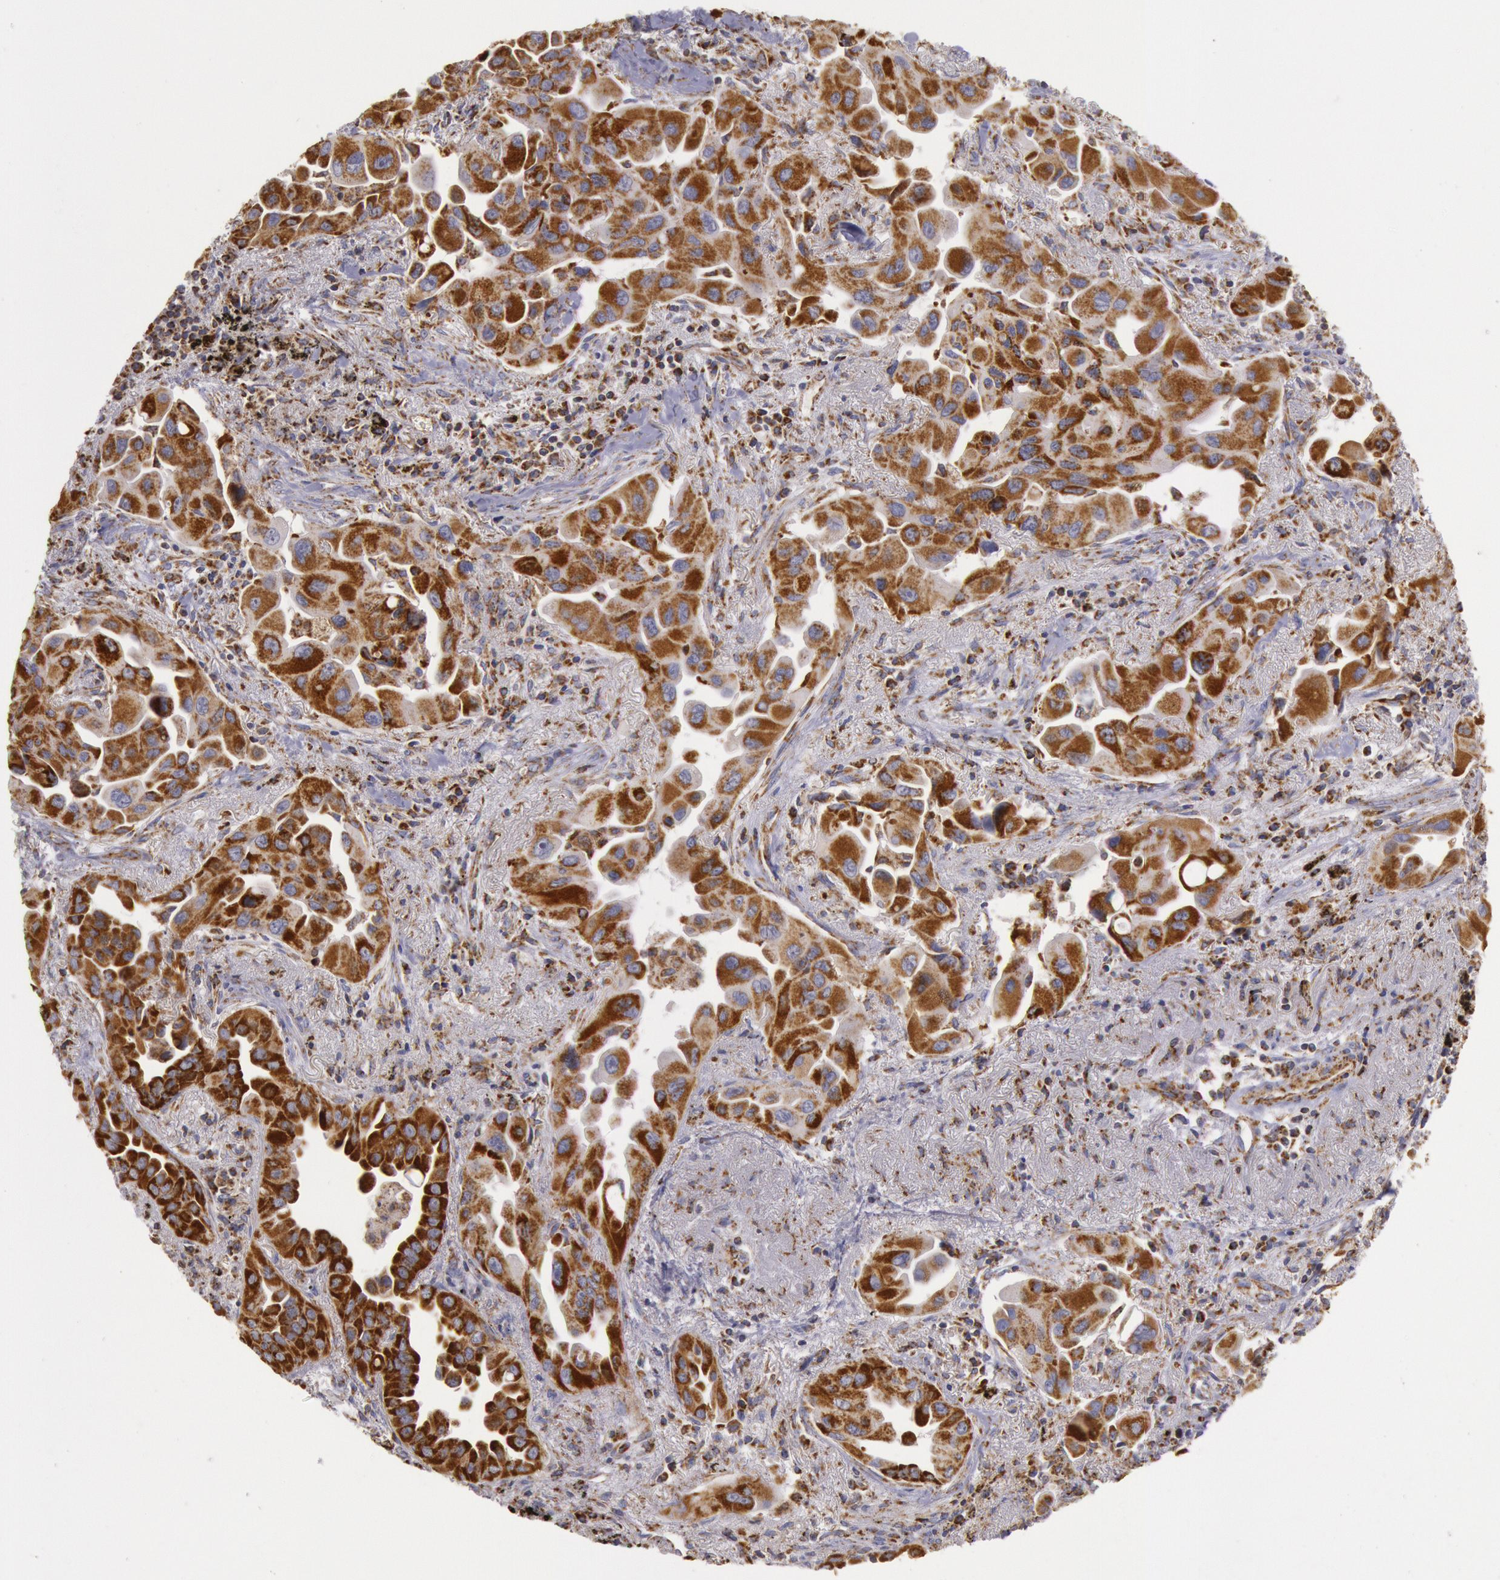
{"staining": {"intensity": "strong", "quantity": ">75%", "location": "cytoplasmic/membranous"}, "tissue": "lung cancer", "cell_type": "Tumor cells", "image_type": "cancer", "snomed": [{"axis": "morphology", "description": "Adenocarcinoma, NOS"}, {"axis": "topography", "description": "Lung"}], "caption": "Adenocarcinoma (lung) stained with DAB immunohistochemistry (IHC) demonstrates high levels of strong cytoplasmic/membranous staining in approximately >75% of tumor cells.", "gene": "CYC1", "patient": {"sex": "male", "age": 68}}